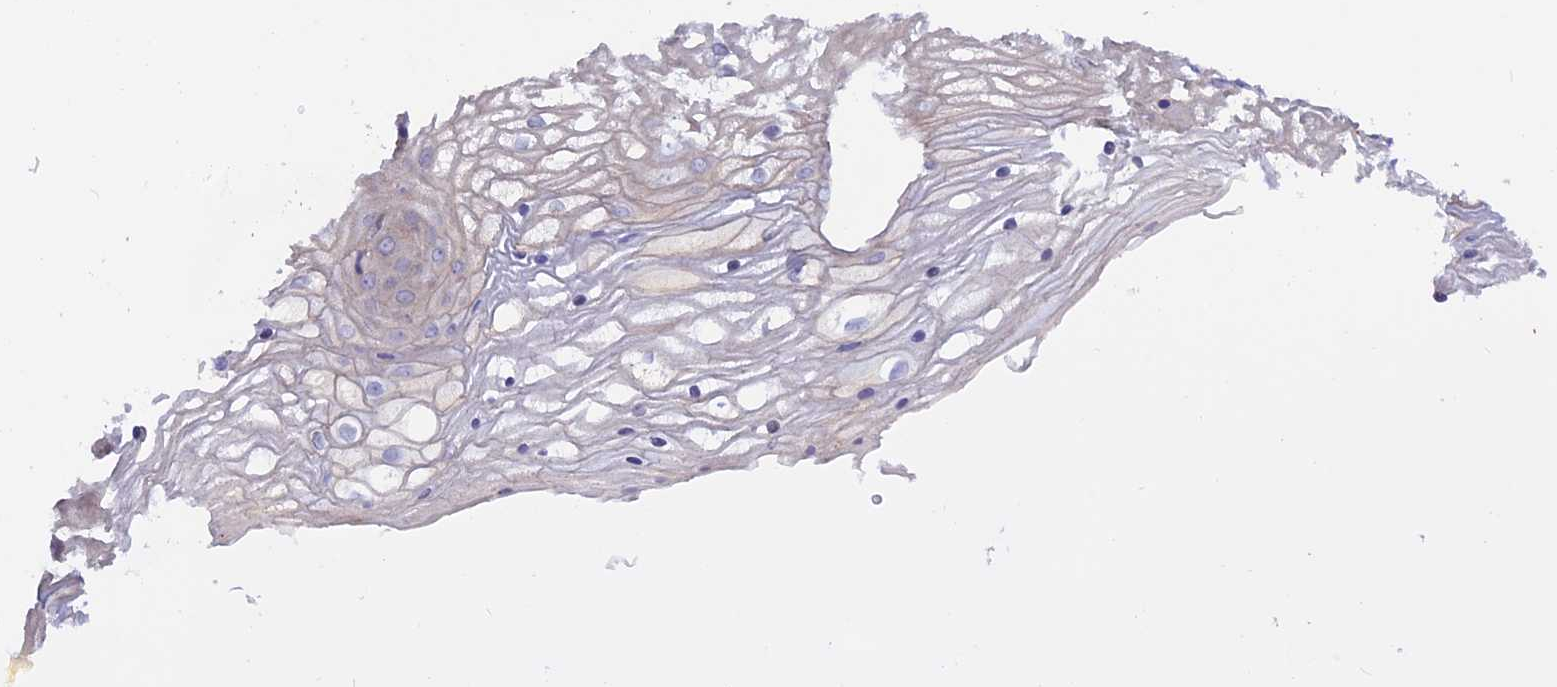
{"staining": {"intensity": "weak", "quantity": "<25%", "location": "cytoplasmic/membranous"}, "tissue": "vagina", "cell_type": "Squamous epithelial cells", "image_type": "normal", "snomed": [{"axis": "morphology", "description": "Normal tissue, NOS"}, {"axis": "topography", "description": "Vagina"}], "caption": "Squamous epithelial cells show no significant staining in normal vagina. Nuclei are stained in blue.", "gene": "HYCC1", "patient": {"sex": "female", "age": 34}}